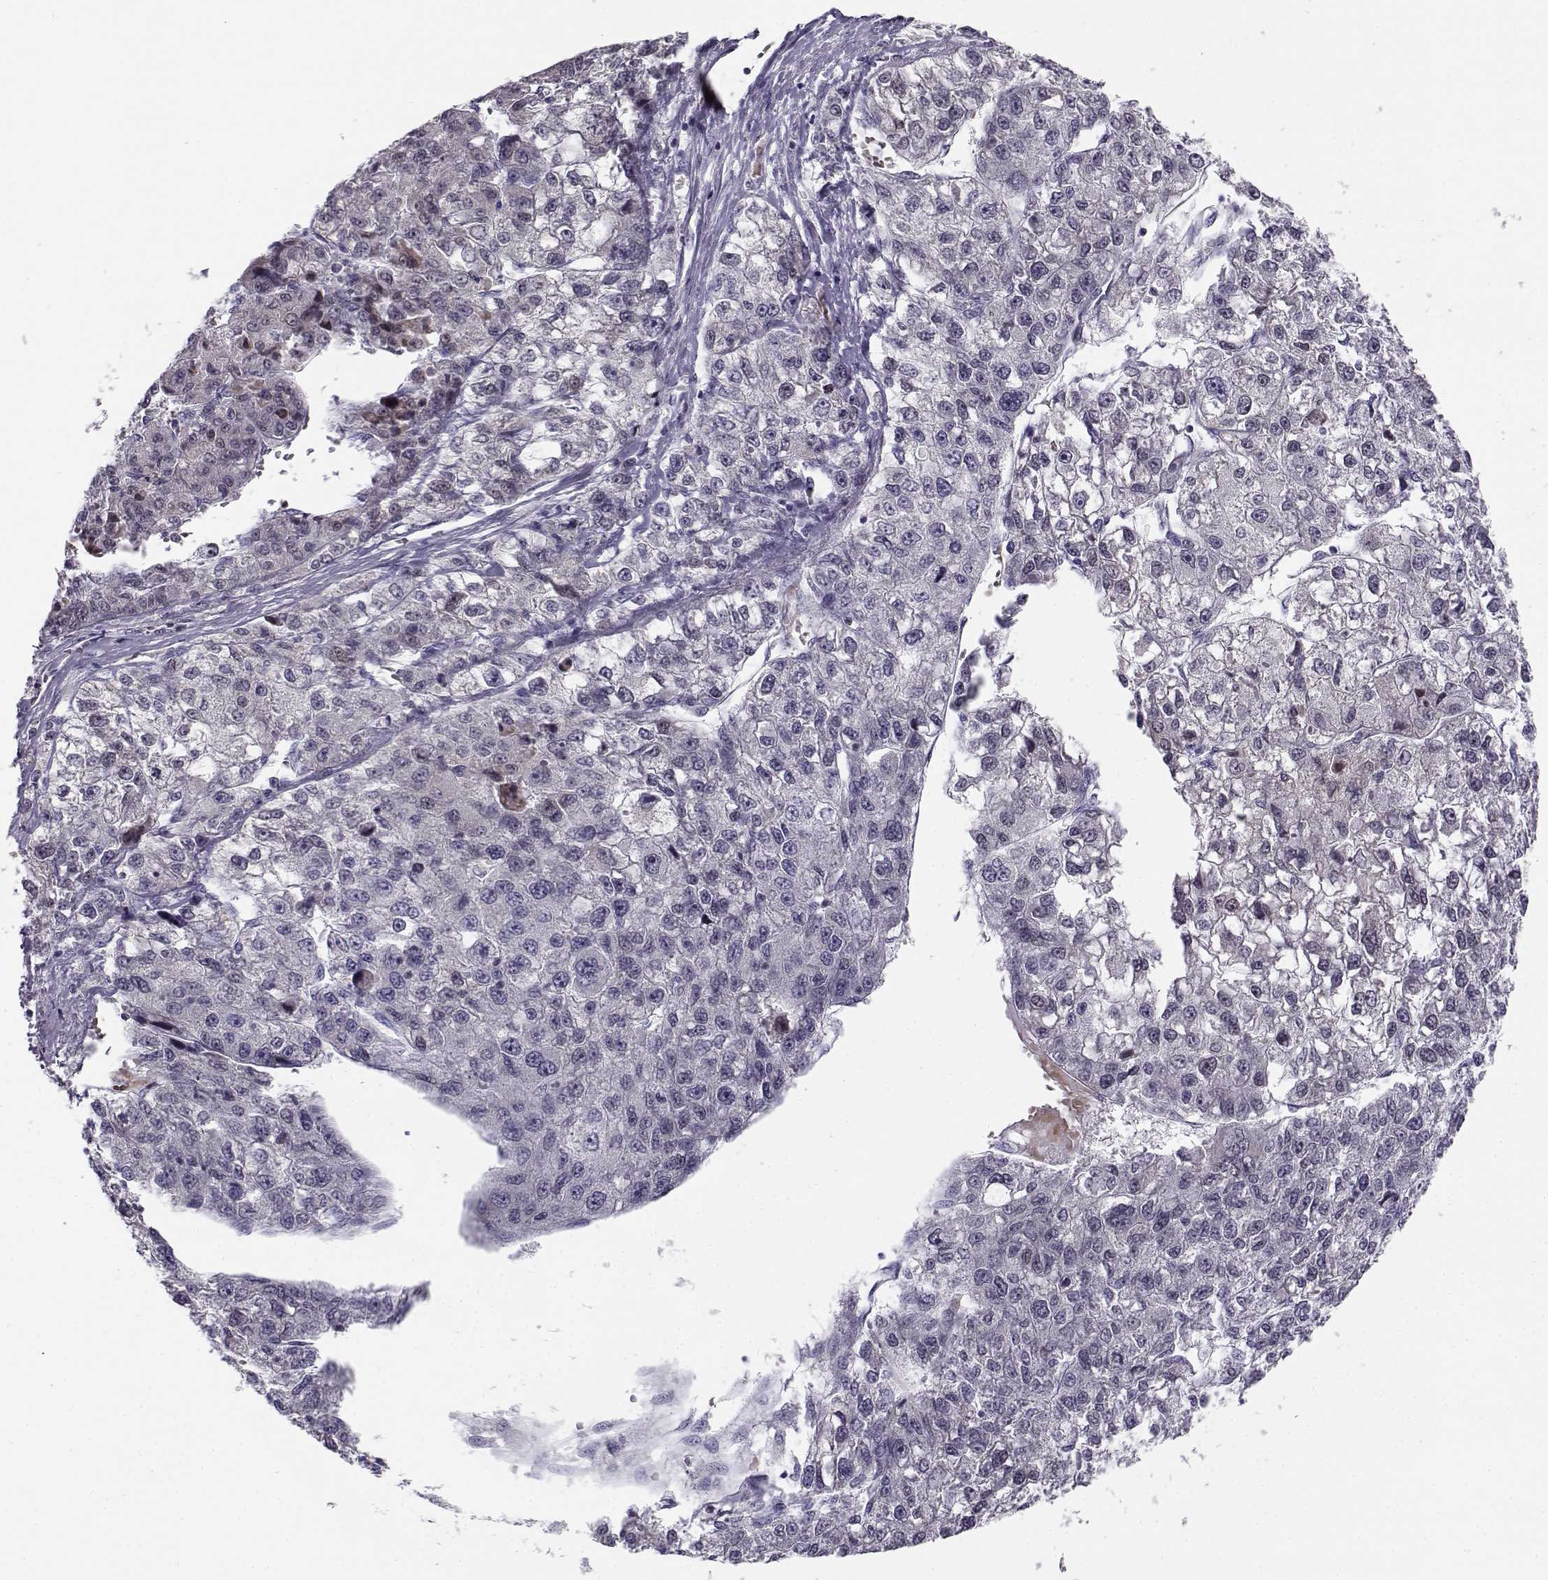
{"staining": {"intensity": "negative", "quantity": "none", "location": "none"}, "tissue": "liver cancer", "cell_type": "Tumor cells", "image_type": "cancer", "snomed": [{"axis": "morphology", "description": "Carcinoma, Hepatocellular, NOS"}, {"axis": "topography", "description": "Liver"}], "caption": "Immunohistochemistry micrograph of hepatocellular carcinoma (liver) stained for a protein (brown), which exhibits no expression in tumor cells.", "gene": "DDX25", "patient": {"sex": "male", "age": 56}}